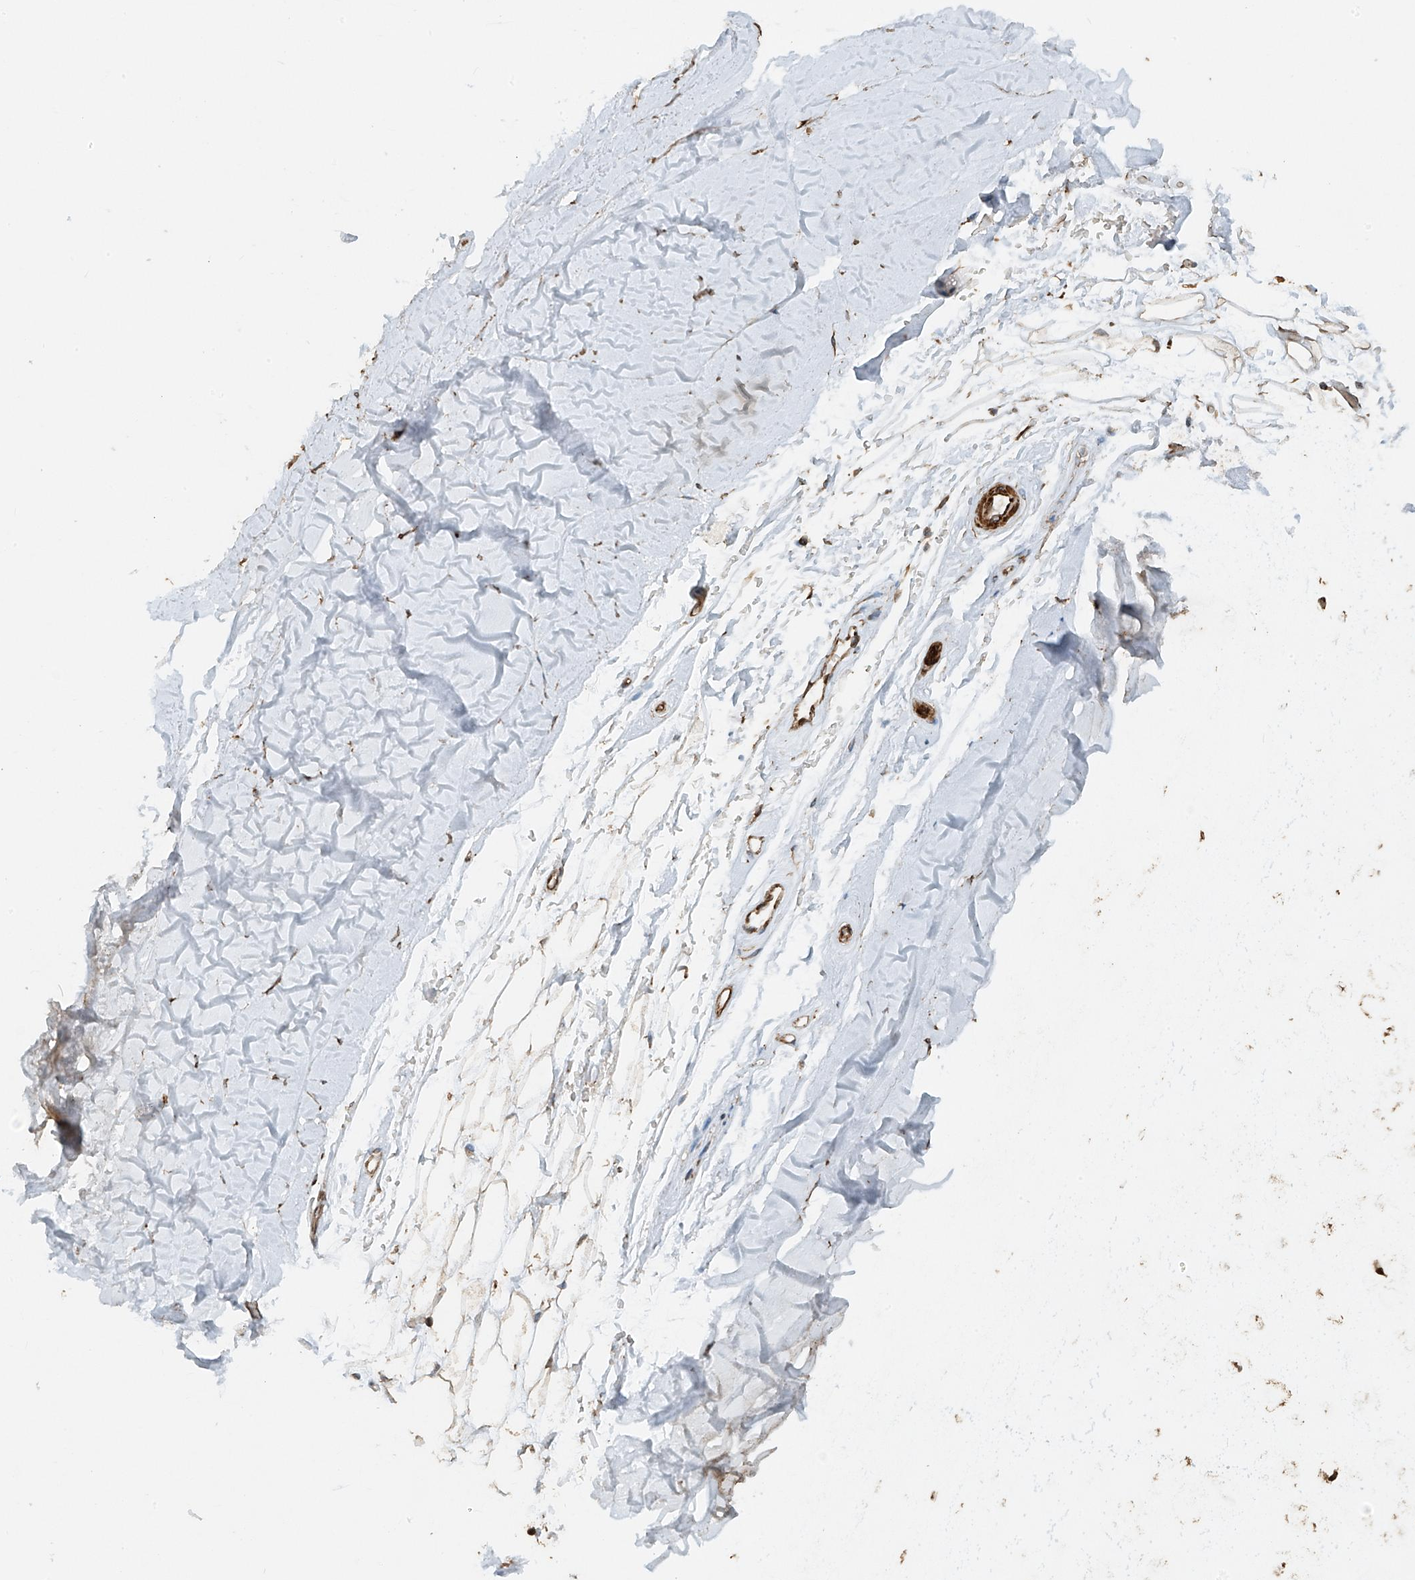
{"staining": {"intensity": "moderate", "quantity": ">75%", "location": "cytoplasmic/membranous,nuclear"}, "tissue": "adipose tissue", "cell_type": "Adipocytes", "image_type": "normal", "snomed": [{"axis": "morphology", "description": "Normal tissue, NOS"}, {"axis": "morphology", "description": "Basal cell carcinoma"}, {"axis": "topography", "description": "Skin"}], "caption": "Immunohistochemical staining of normal human adipose tissue exhibits moderate cytoplasmic/membranous,nuclear protein staining in about >75% of adipocytes.", "gene": "SH3BGRL3", "patient": {"sex": "female", "age": 89}}